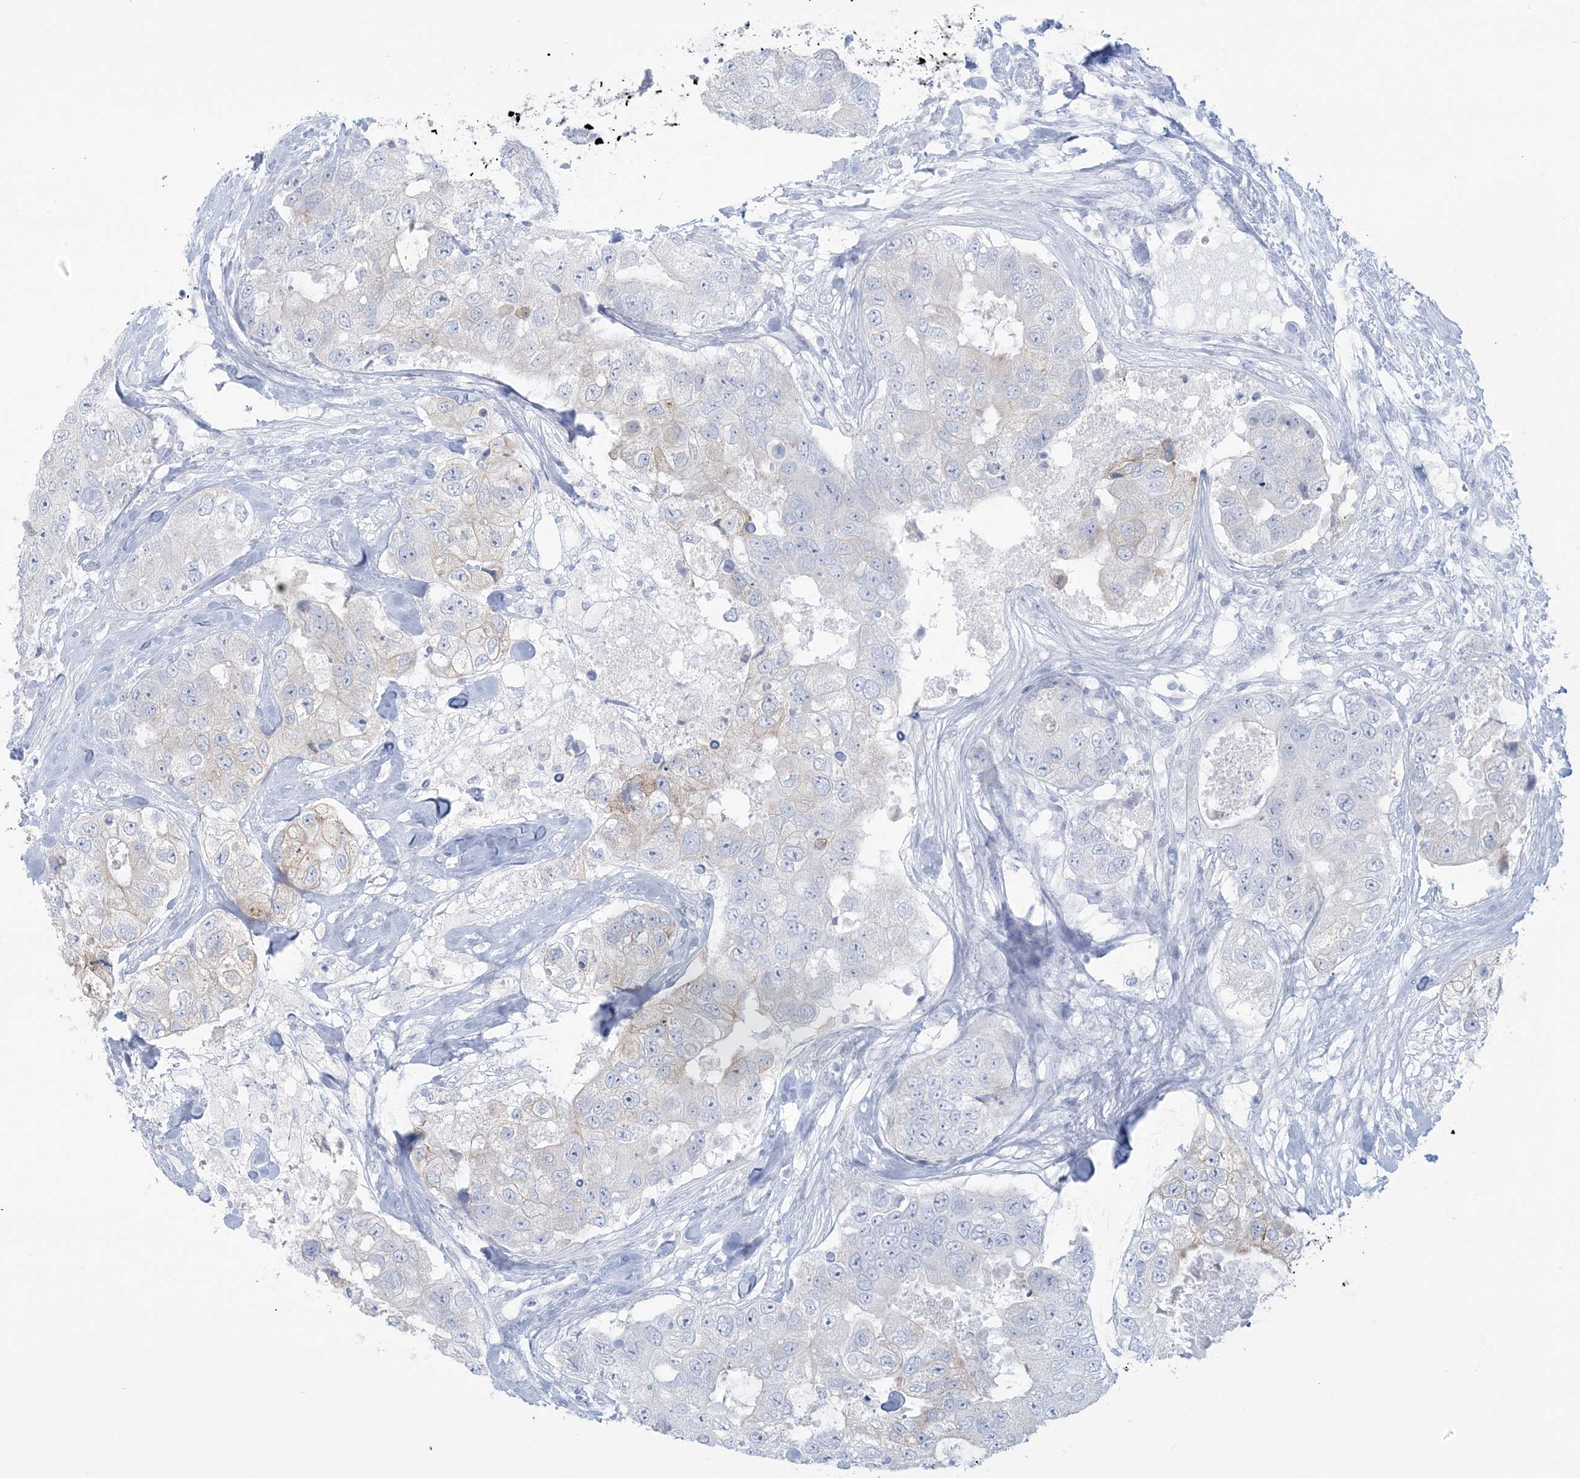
{"staining": {"intensity": "negative", "quantity": "none", "location": "none"}, "tissue": "breast cancer", "cell_type": "Tumor cells", "image_type": "cancer", "snomed": [{"axis": "morphology", "description": "Duct carcinoma"}, {"axis": "topography", "description": "Breast"}], "caption": "Tumor cells are negative for protein expression in human breast cancer (intraductal carcinoma).", "gene": "AGXT", "patient": {"sex": "female", "age": 62}}